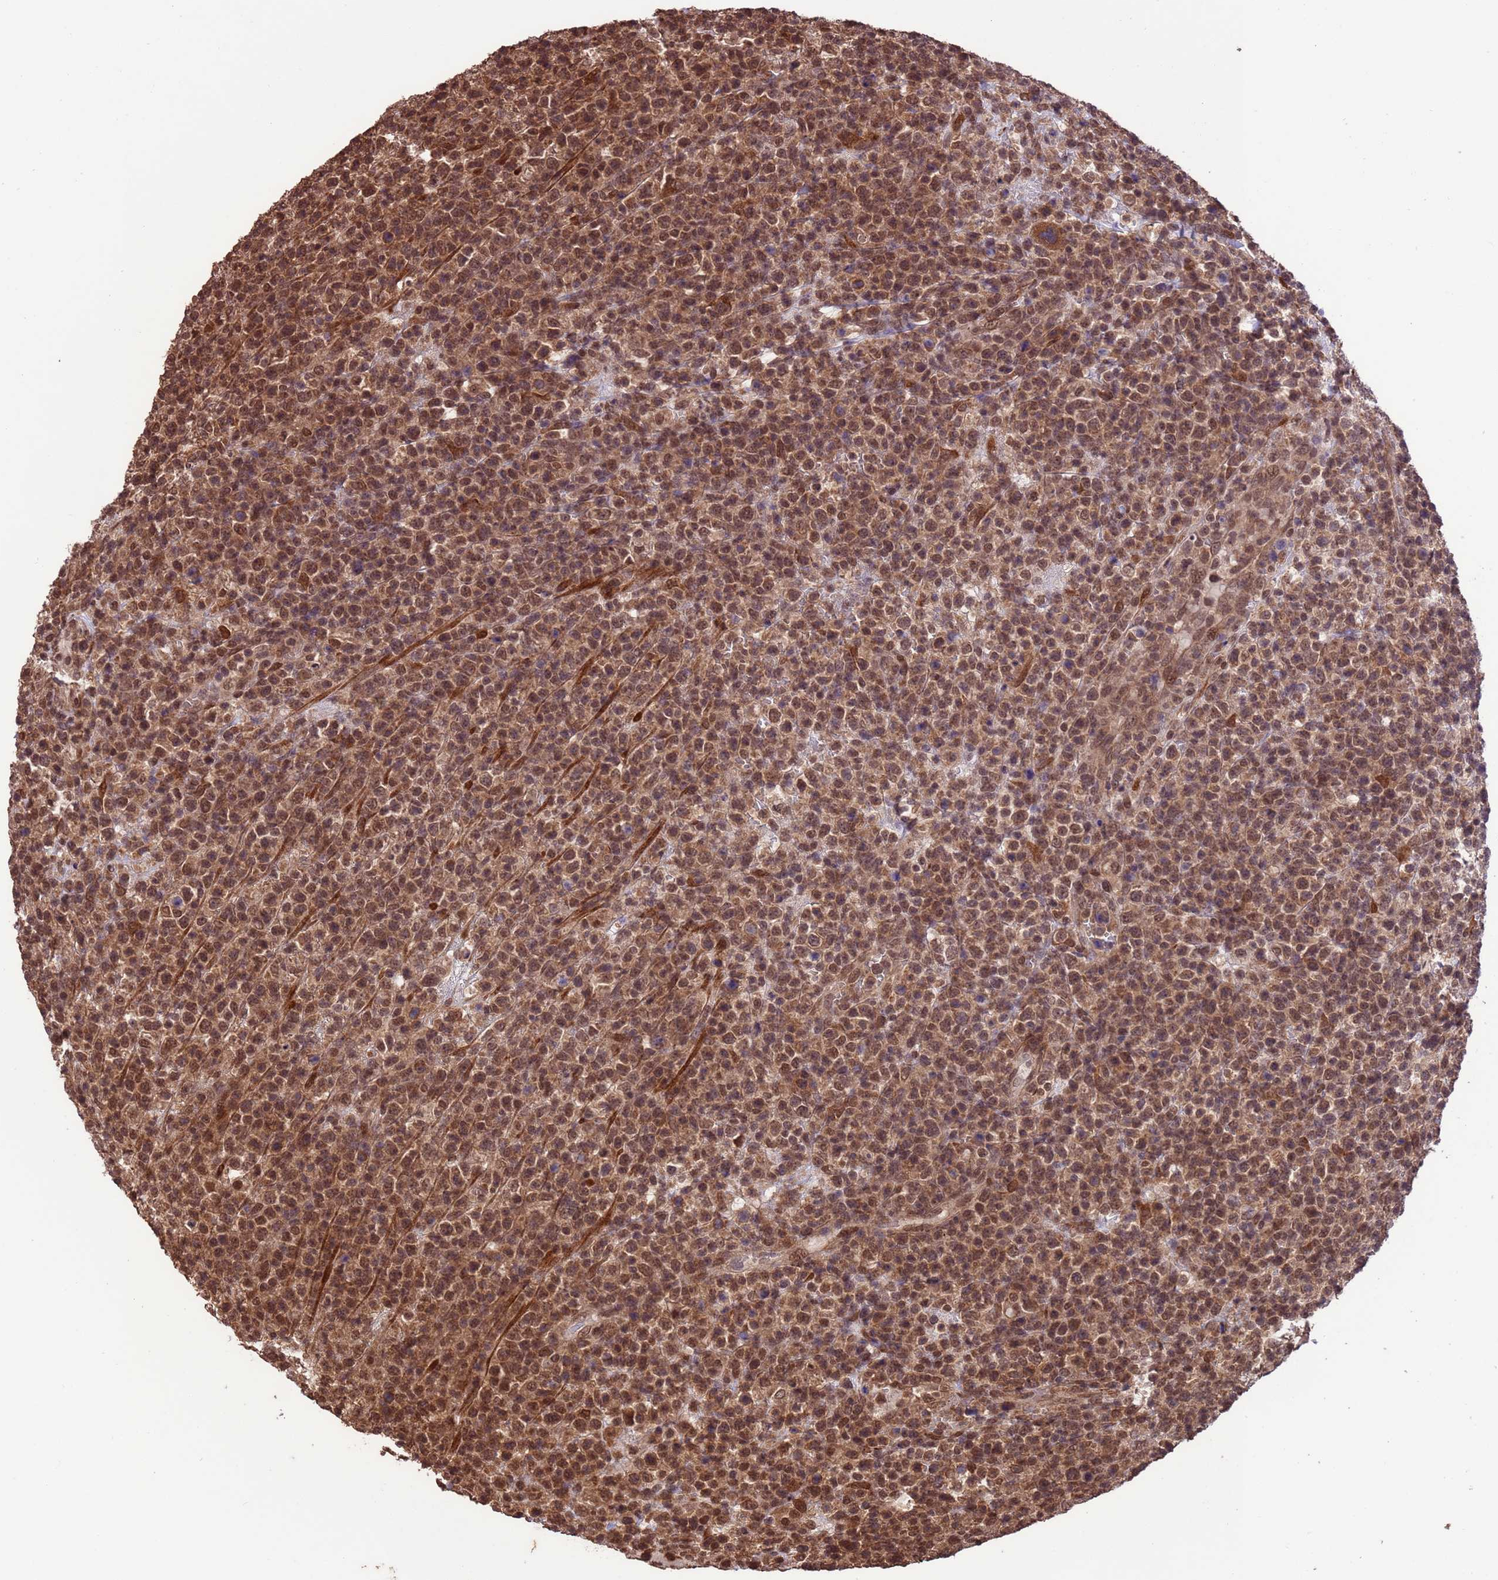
{"staining": {"intensity": "moderate", "quantity": ">75%", "location": "nuclear"}, "tissue": "lymphoma", "cell_type": "Tumor cells", "image_type": "cancer", "snomed": [{"axis": "morphology", "description": "Malignant lymphoma, non-Hodgkin's type, High grade"}, {"axis": "topography", "description": "Colon"}], "caption": "A micrograph of human lymphoma stained for a protein shows moderate nuclear brown staining in tumor cells. (IHC, brightfield microscopy, high magnification).", "gene": "VSTM4", "patient": {"sex": "female", "age": 53}}